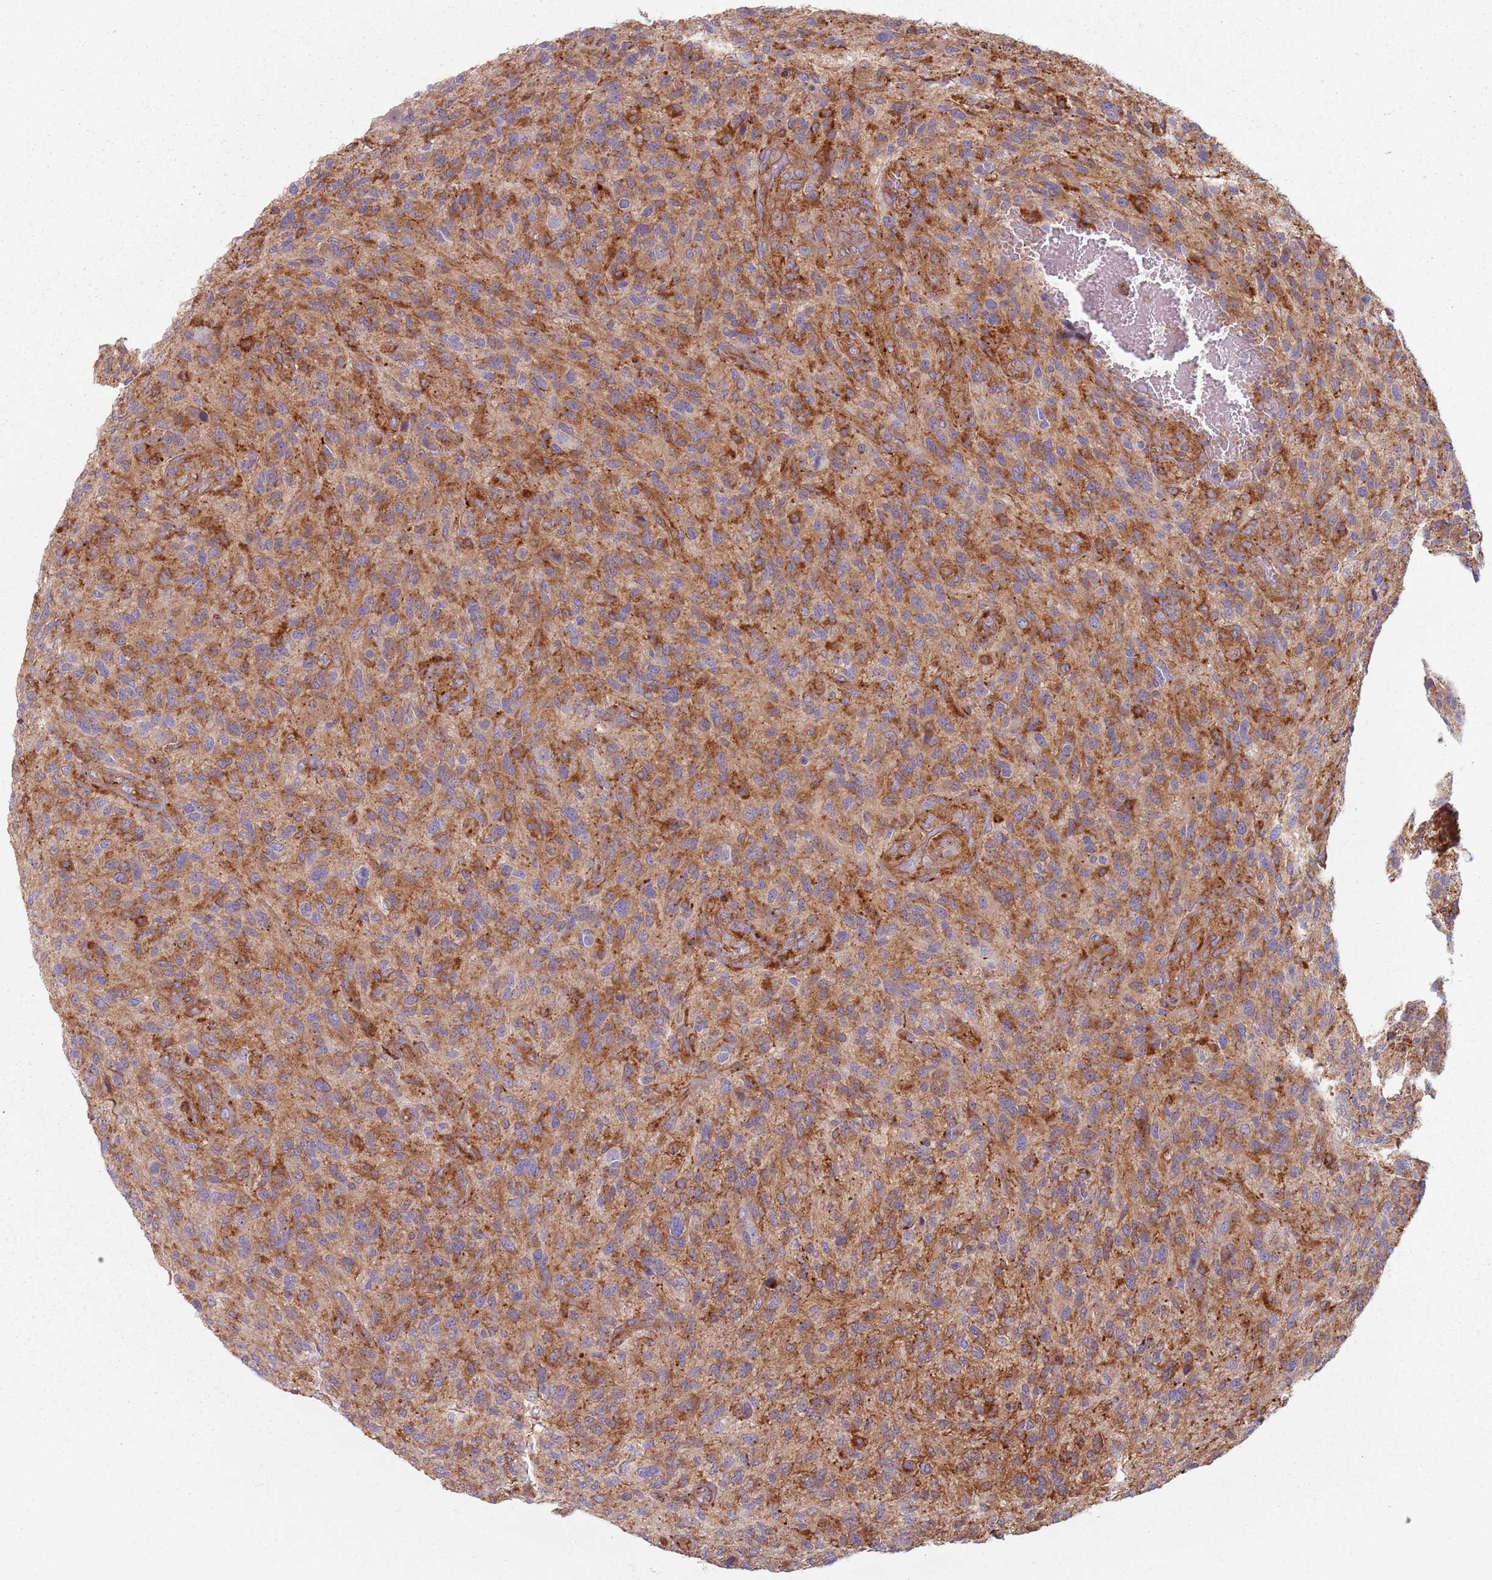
{"staining": {"intensity": "strong", "quantity": "25%-75%", "location": "cytoplasmic/membranous"}, "tissue": "glioma", "cell_type": "Tumor cells", "image_type": "cancer", "snomed": [{"axis": "morphology", "description": "Glioma, malignant, High grade"}, {"axis": "topography", "description": "Brain"}], "caption": "Immunohistochemical staining of malignant glioma (high-grade) demonstrates high levels of strong cytoplasmic/membranous protein staining in about 25%-75% of tumor cells.", "gene": "TPD52L2", "patient": {"sex": "male", "age": 47}}